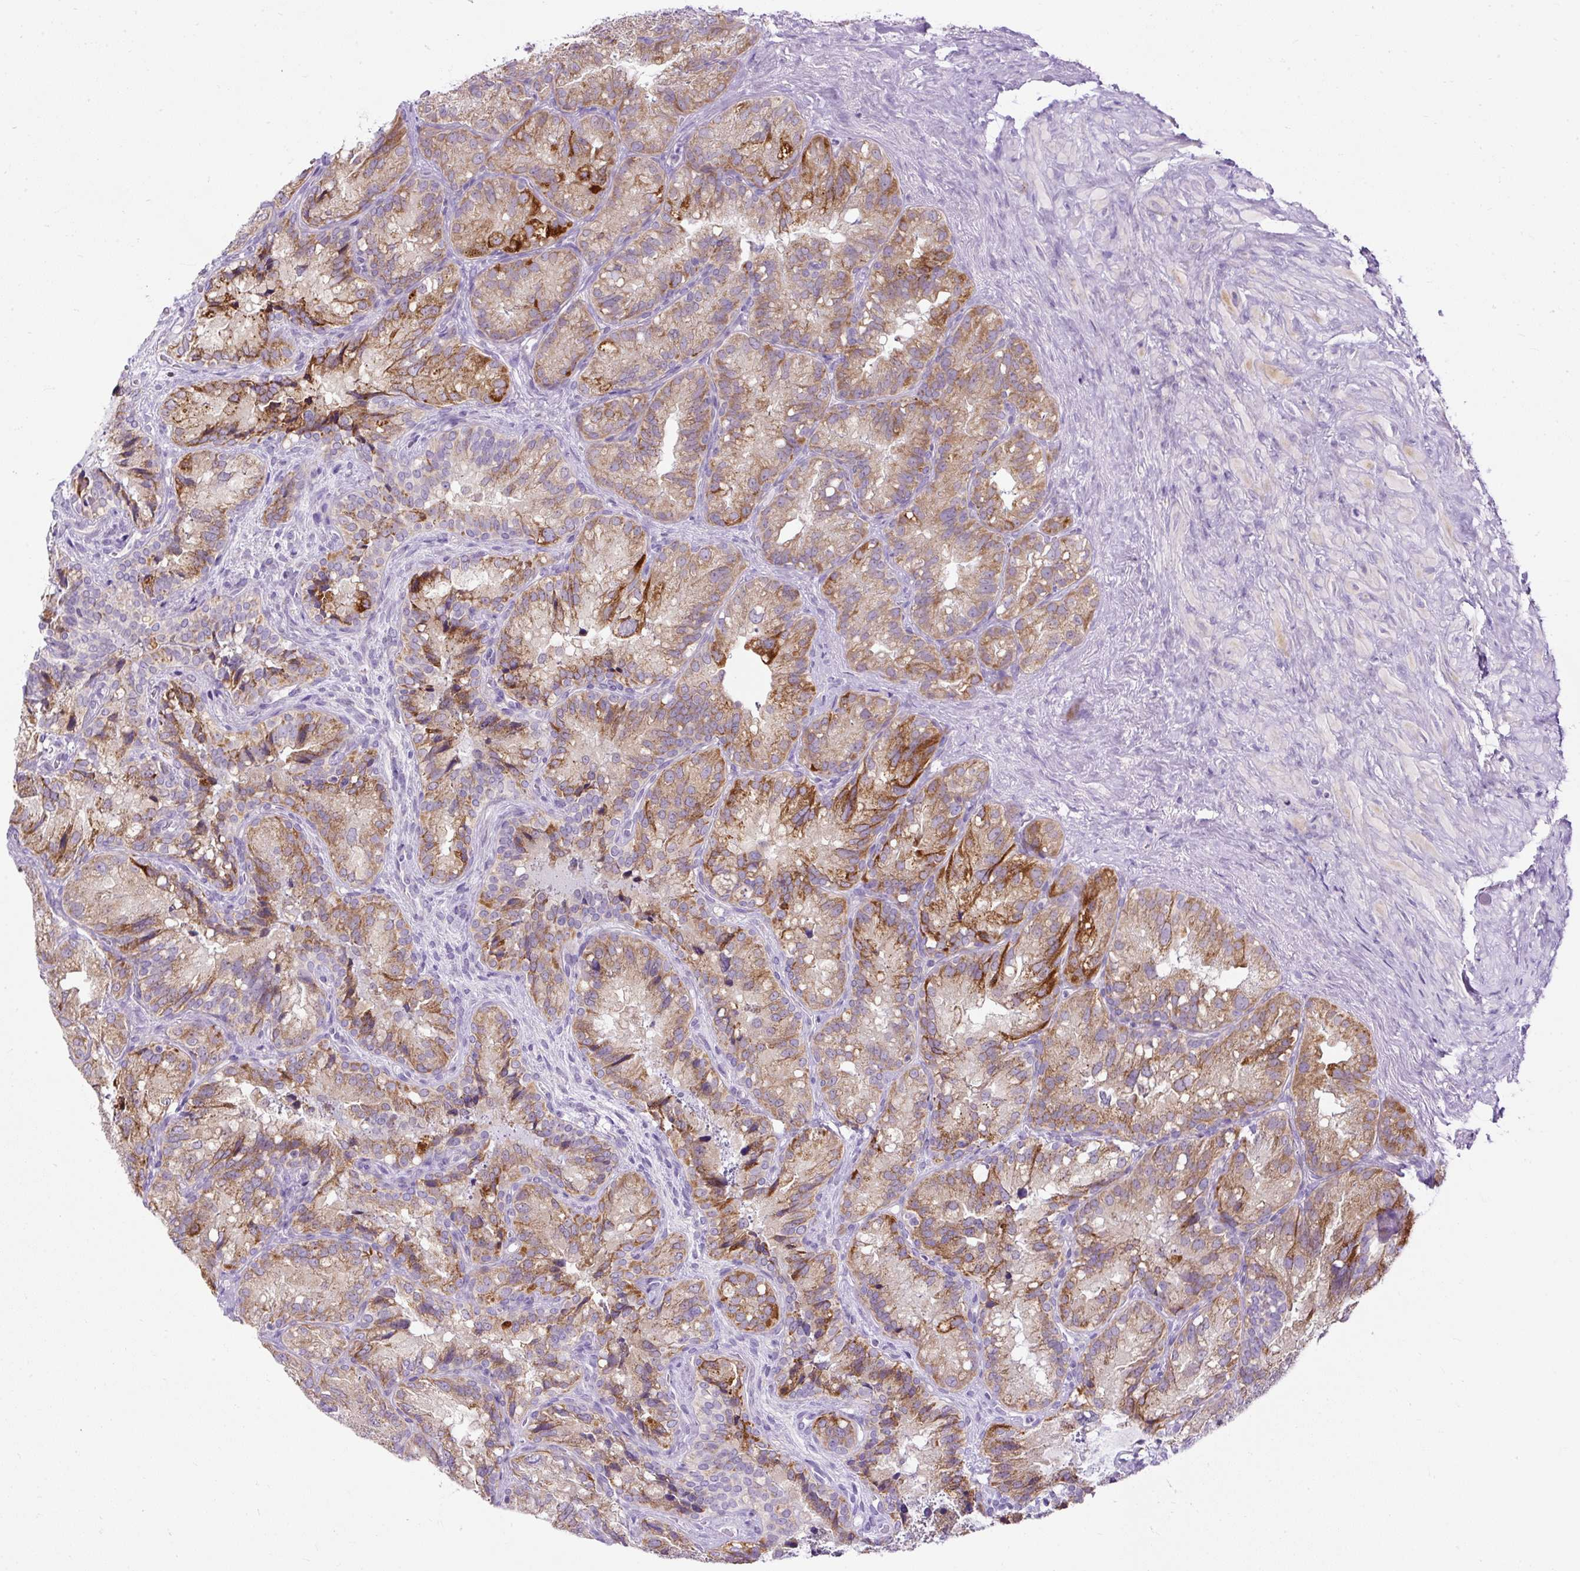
{"staining": {"intensity": "moderate", "quantity": ">75%", "location": "cytoplasmic/membranous"}, "tissue": "seminal vesicle", "cell_type": "Glandular cells", "image_type": "normal", "snomed": [{"axis": "morphology", "description": "Normal tissue, NOS"}, {"axis": "topography", "description": "Seminal veicle"}], "caption": "The micrograph shows a brown stain indicating the presence of a protein in the cytoplasmic/membranous of glandular cells in seminal vesicle.", "gene": "FMC1", "patient": {"sex": "male", "age": 69}}